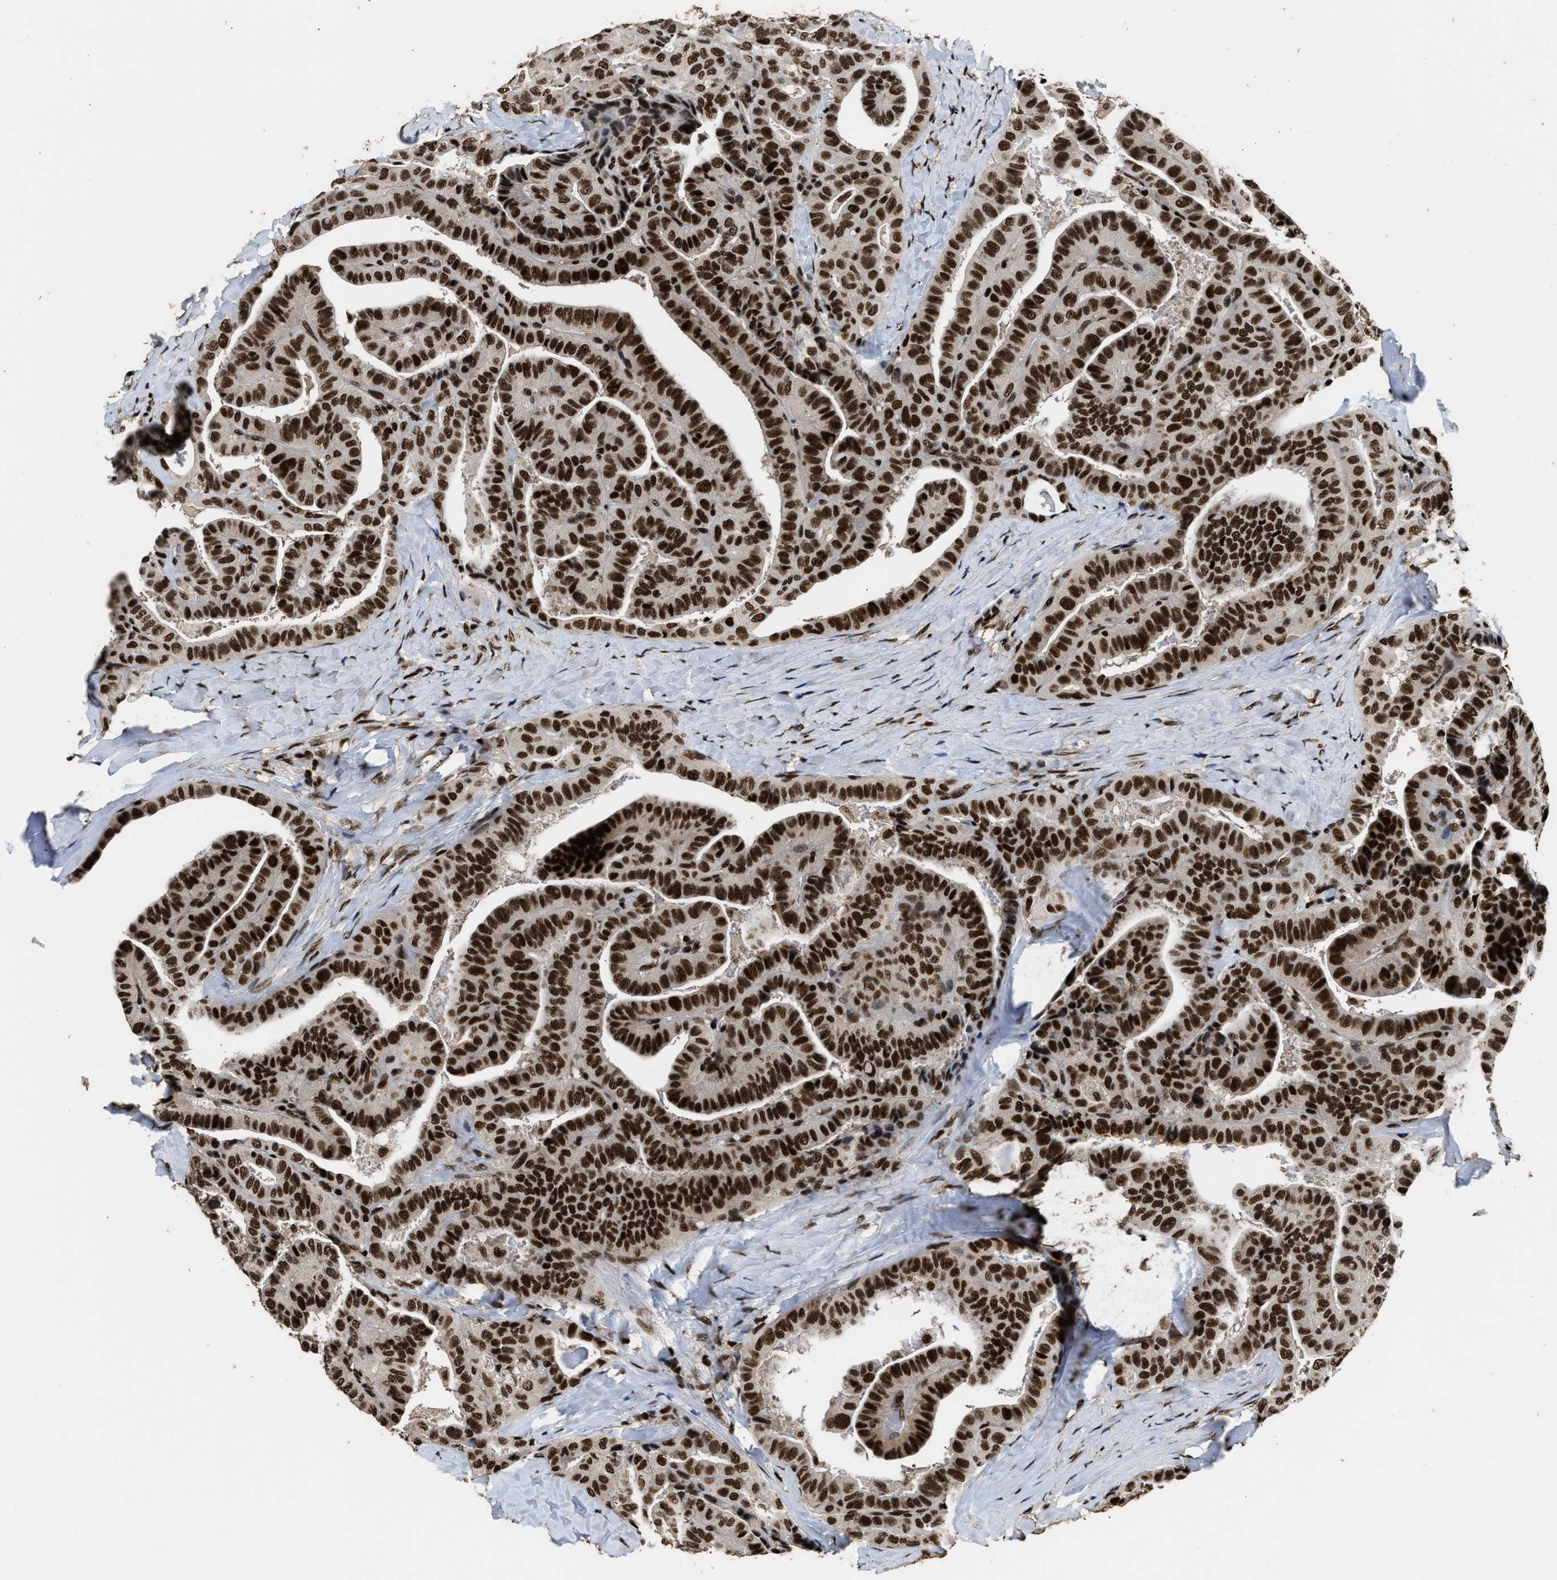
{"staining": {"intensity": "strong", "quantity": ">75%", "location": "nuclear"}, "tissue": "thyroid cancer", "cell_type": "Tumor cells", "image_type": "cancer", "snomed": [{"axis": "morphology", "description": "Papillary adenocarcinoma, NOS"}, {"axis": "topography", "description": "Thyroid gland"}], "caption": "Tumor cells show strong nuclear expression in approximately >75% of cells in thyroid papillary adenocarcinoma.", "gene": "RAD21", "patient": {"sex": "male", "age": 77}}